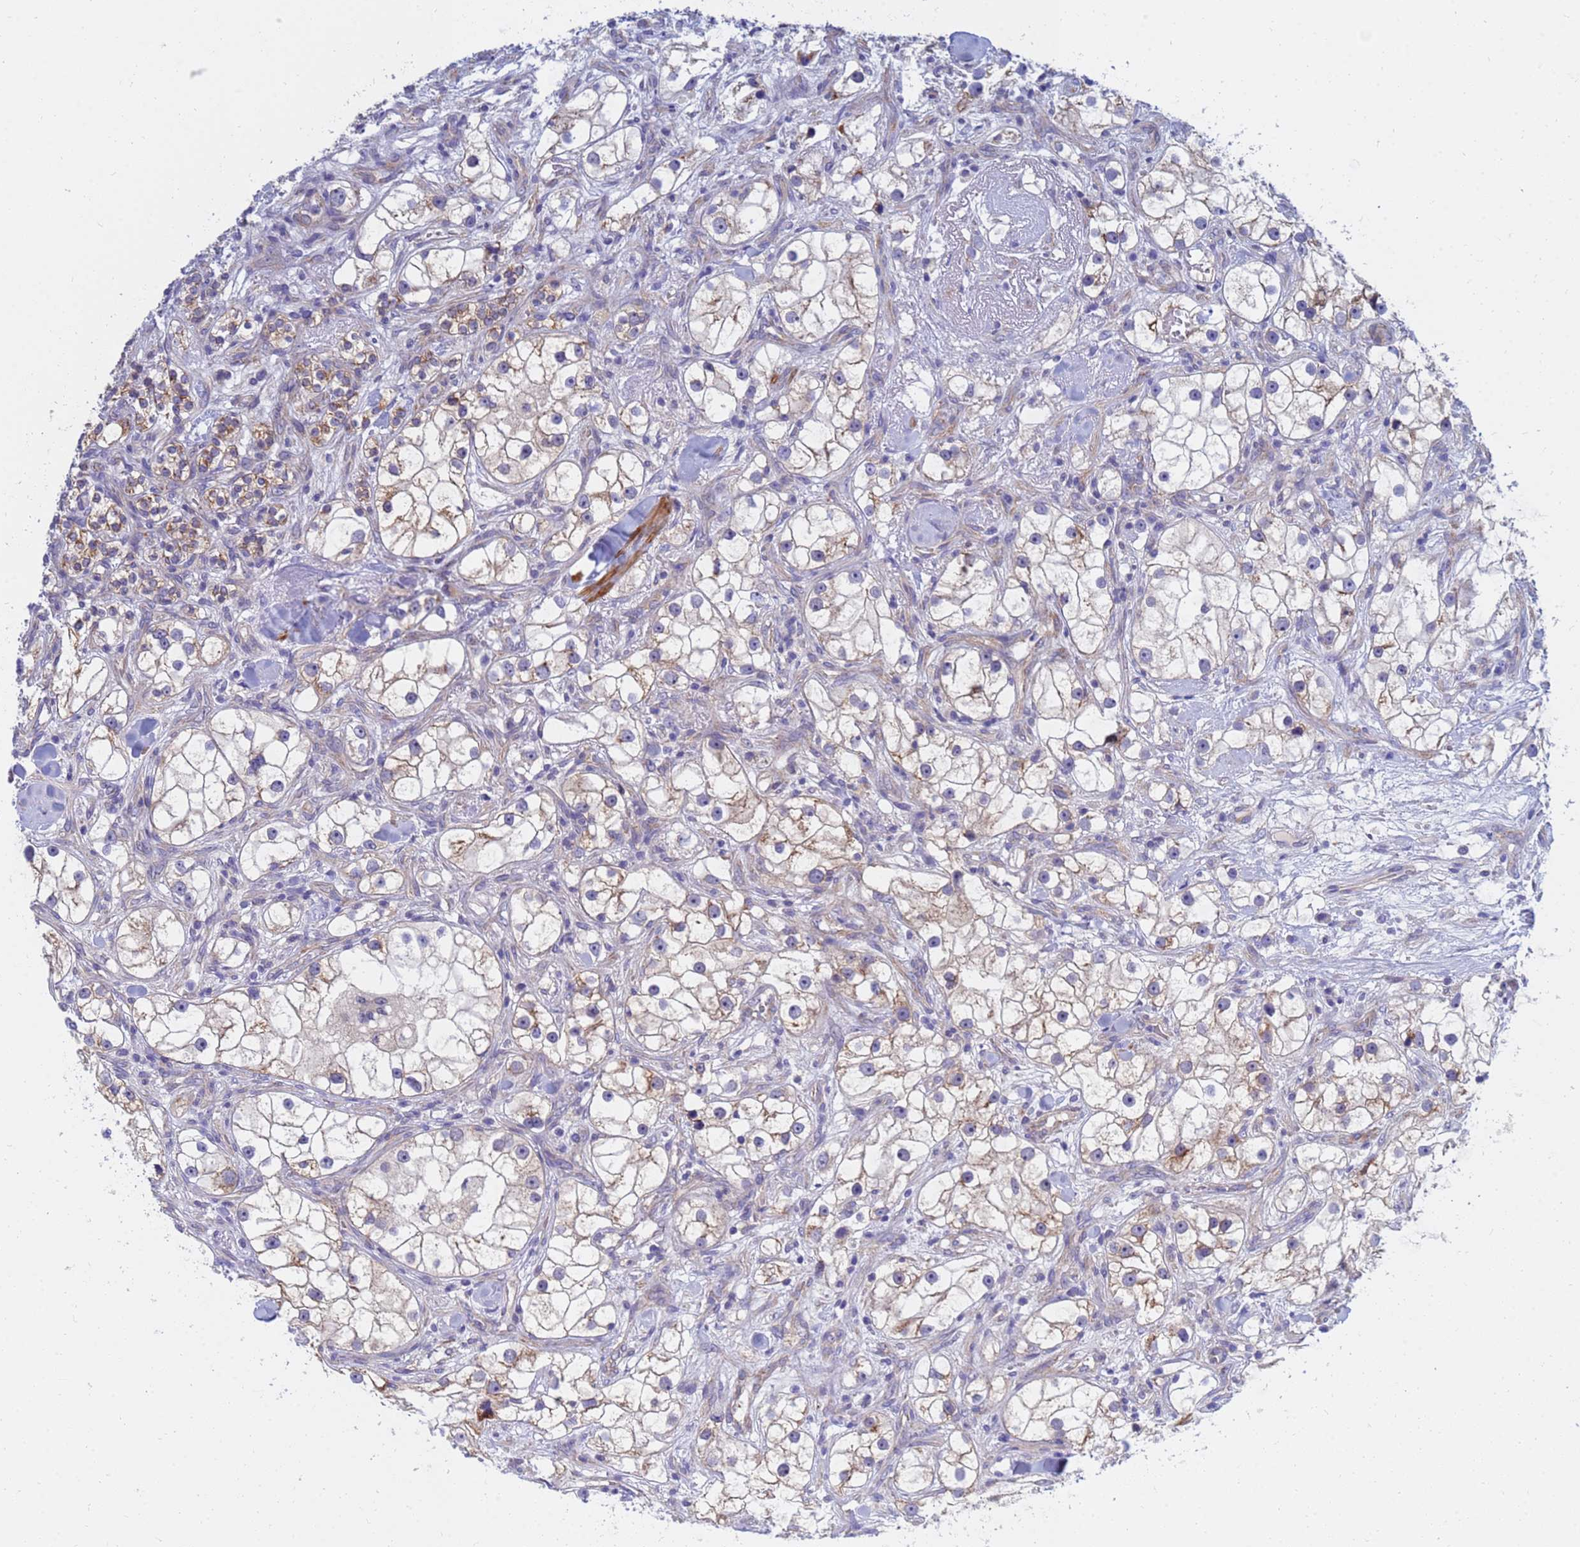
{"staining": {"intensity": "strong", "quantity": "25%-75%", "location": "cytoplasmic/membranous"}, "tissue": "renal cancer", "cell_type": "Tumor cells", "image_type": "cancer", "snomed": [{"axis": "morphology", "description": "Adenocarcinoma, NOS"}, {"axis": "topography", "description": "Kidney"}], "caption": "Adenocarcinoma (renal) stained with DAB immunohistochemistry displays high levels of strong cytoplasmic/membranous positivity in approximately 25%-75% of tumor cells.", "gene": "SDR39U1", "patient": {"sex": "male", "age": 77}}